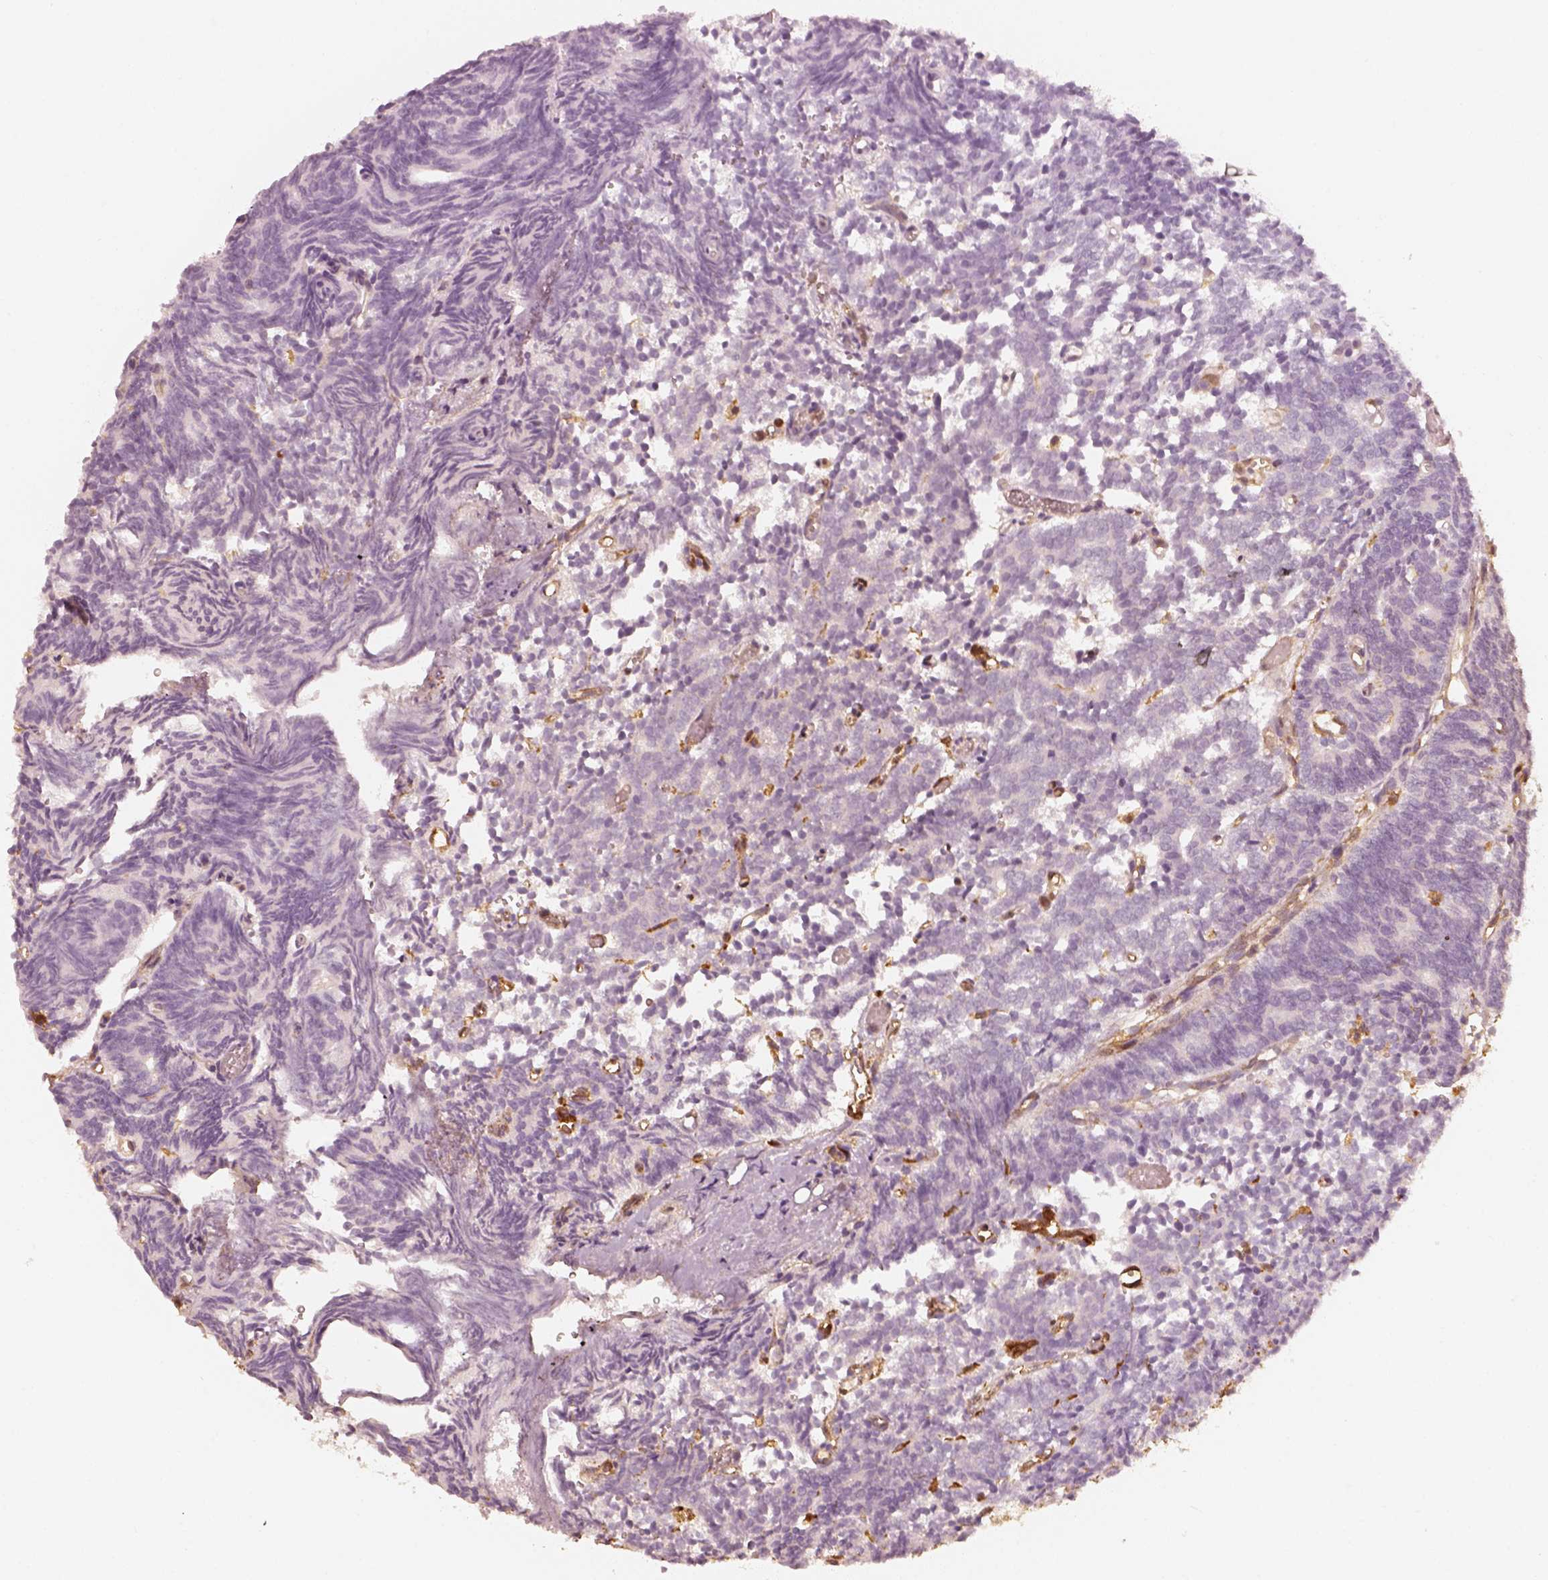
{"staining": {"intensity": "negative", "quantity": "none", "location": "none"}, "tissue": "prostate cancer", "cell_type": "Tumor cells", "image_type": "cancer", "snomed": [{"axis": "morphology", "description": "Adenocarcinoma, High grade"}, {"axis": "topography", "description": "Prostate"}], "caption": "Tumor cells show no significant staining in prostate cancer.", "gene": "FSCN1", "patient": {"sex": "male", "age": 53}}